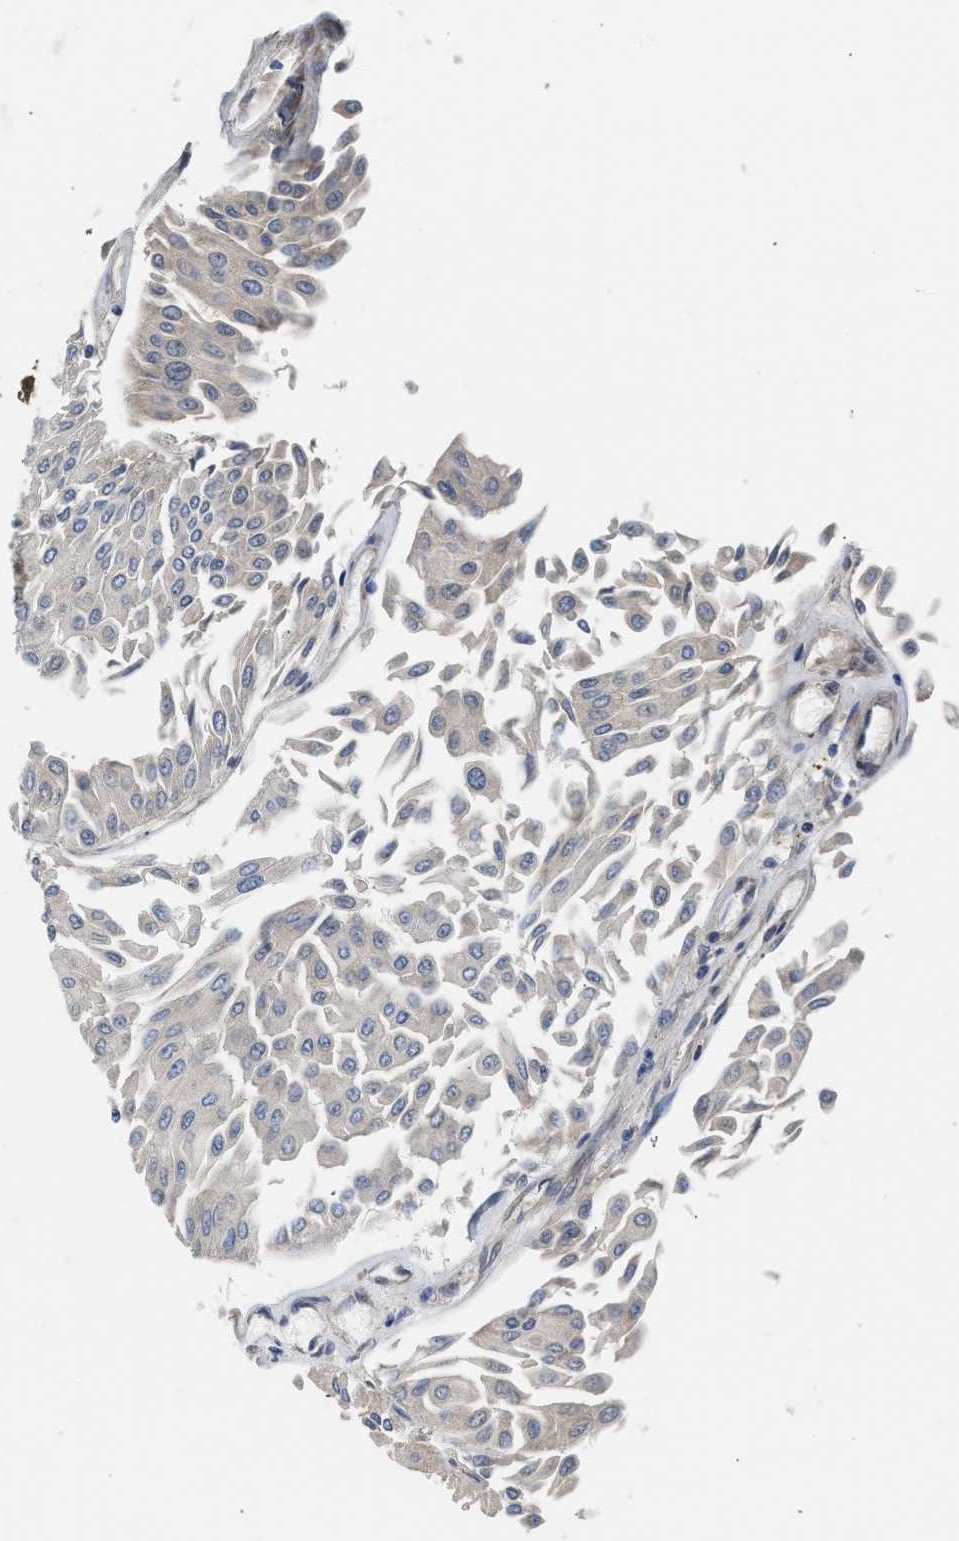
{"staining": {"intensity": "negative", "quantity": "none", "location": "none"}, "tissue": "urothelial cancer", "cell_type": "Tumor cells", "image_type": "cancer", "snomed": [{"axis": "morphology", "description": "Urothelial carcinoma, Low grade"}, {"axis": "topography", "description": "Urinary bladder"}], "caption": "Immunohistochemical staining of low-grade urothelial carcinoma reveals no significant staining in tumor cells.", "gene": "POLG2", "patient": {"sex": "male", "age": 67}}